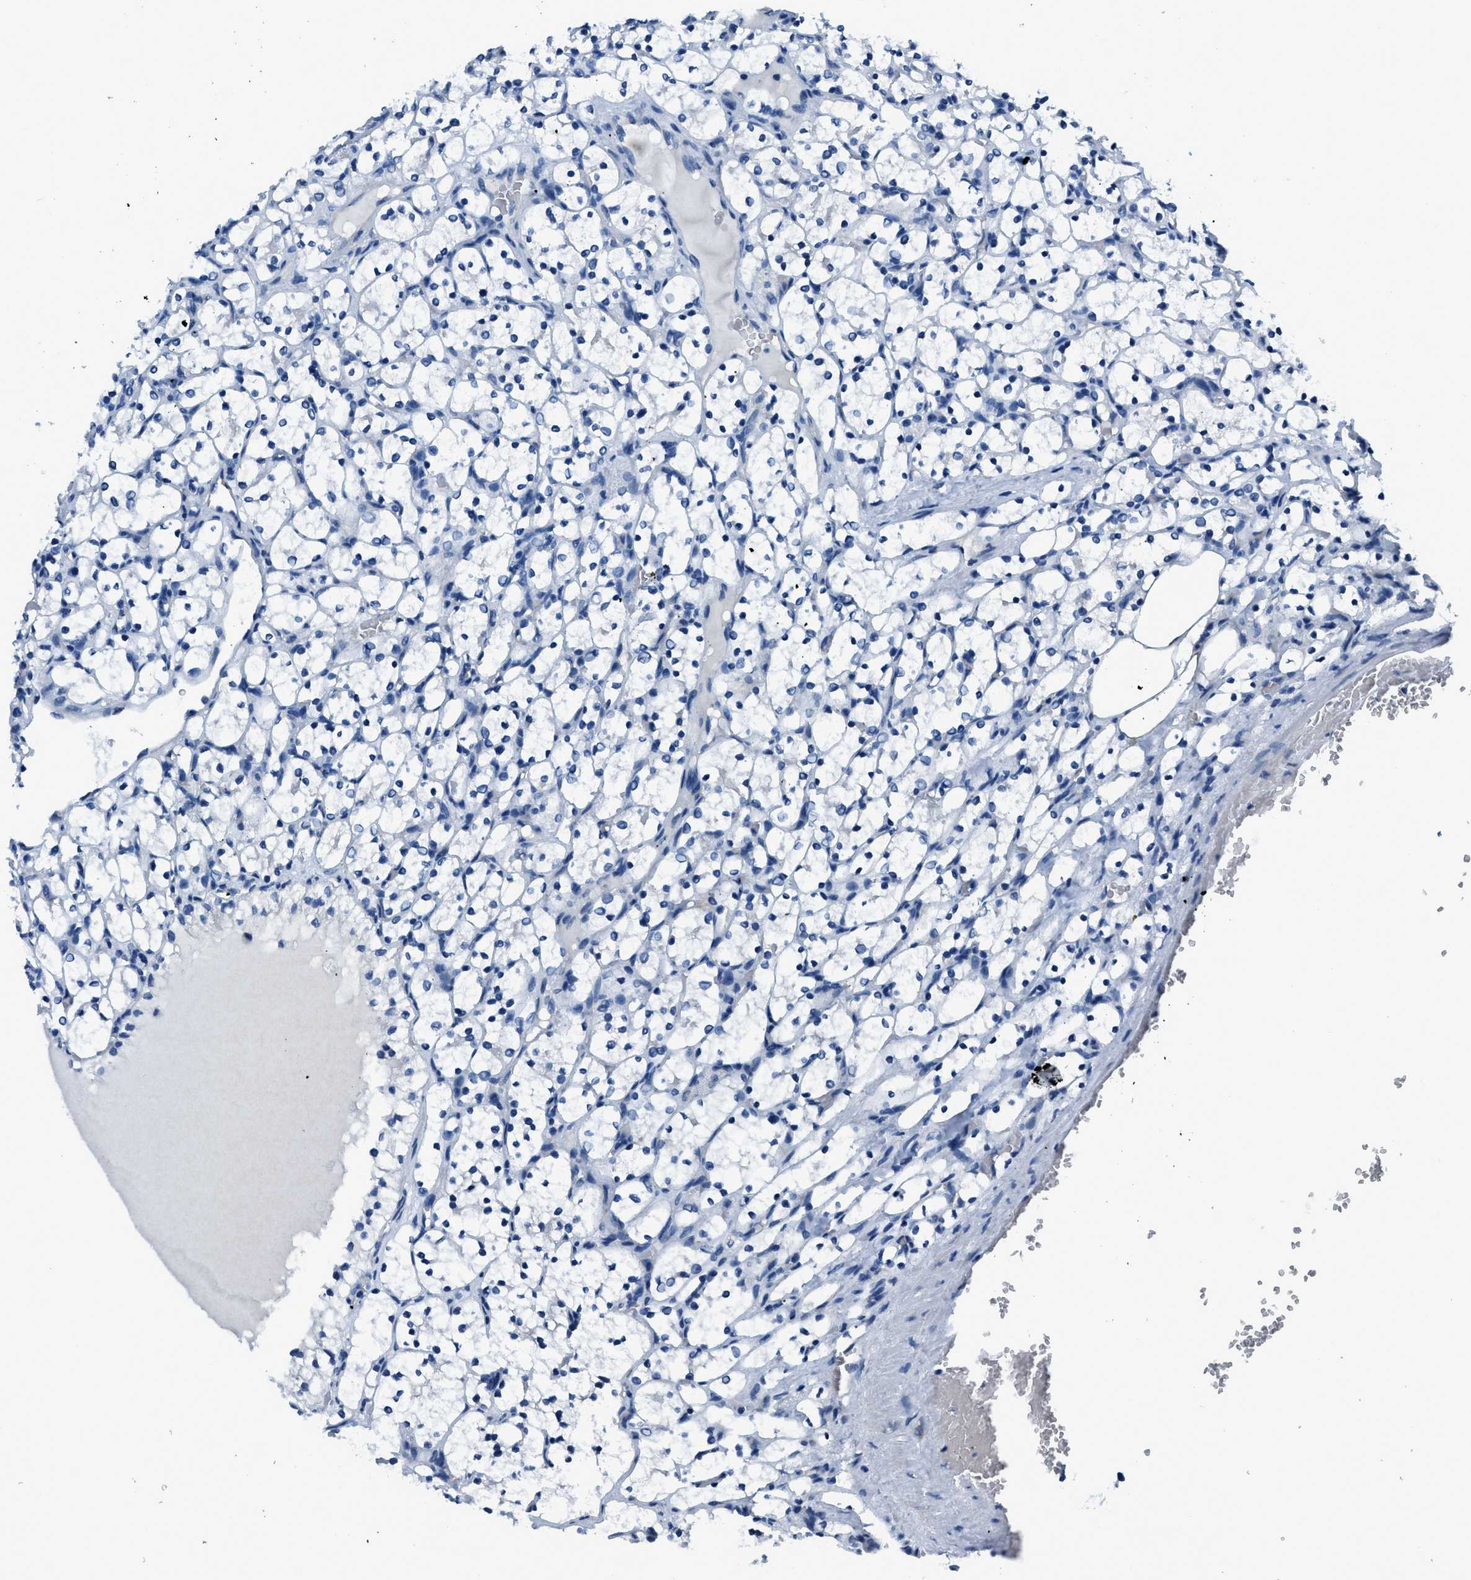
{"staining": {"intensity": "negative", "quantity": "none", "location": "none"}, "tissue": "renal cancer", "cell_type": "Tumor cells", "image_type": "cancer", "snomed": [{"axis": "morphology", "description": "Adenocarcinoma, NOS"}, {"axis": "topography", "description": "Kidney"}], "caption": "Adenocarcinoma (renal) stained for a protein using immunohistochemistry (IHC) reveals no staining tumor cells.", "gene": "GJA3", "patient": {"sex": "female", "age": 69}}